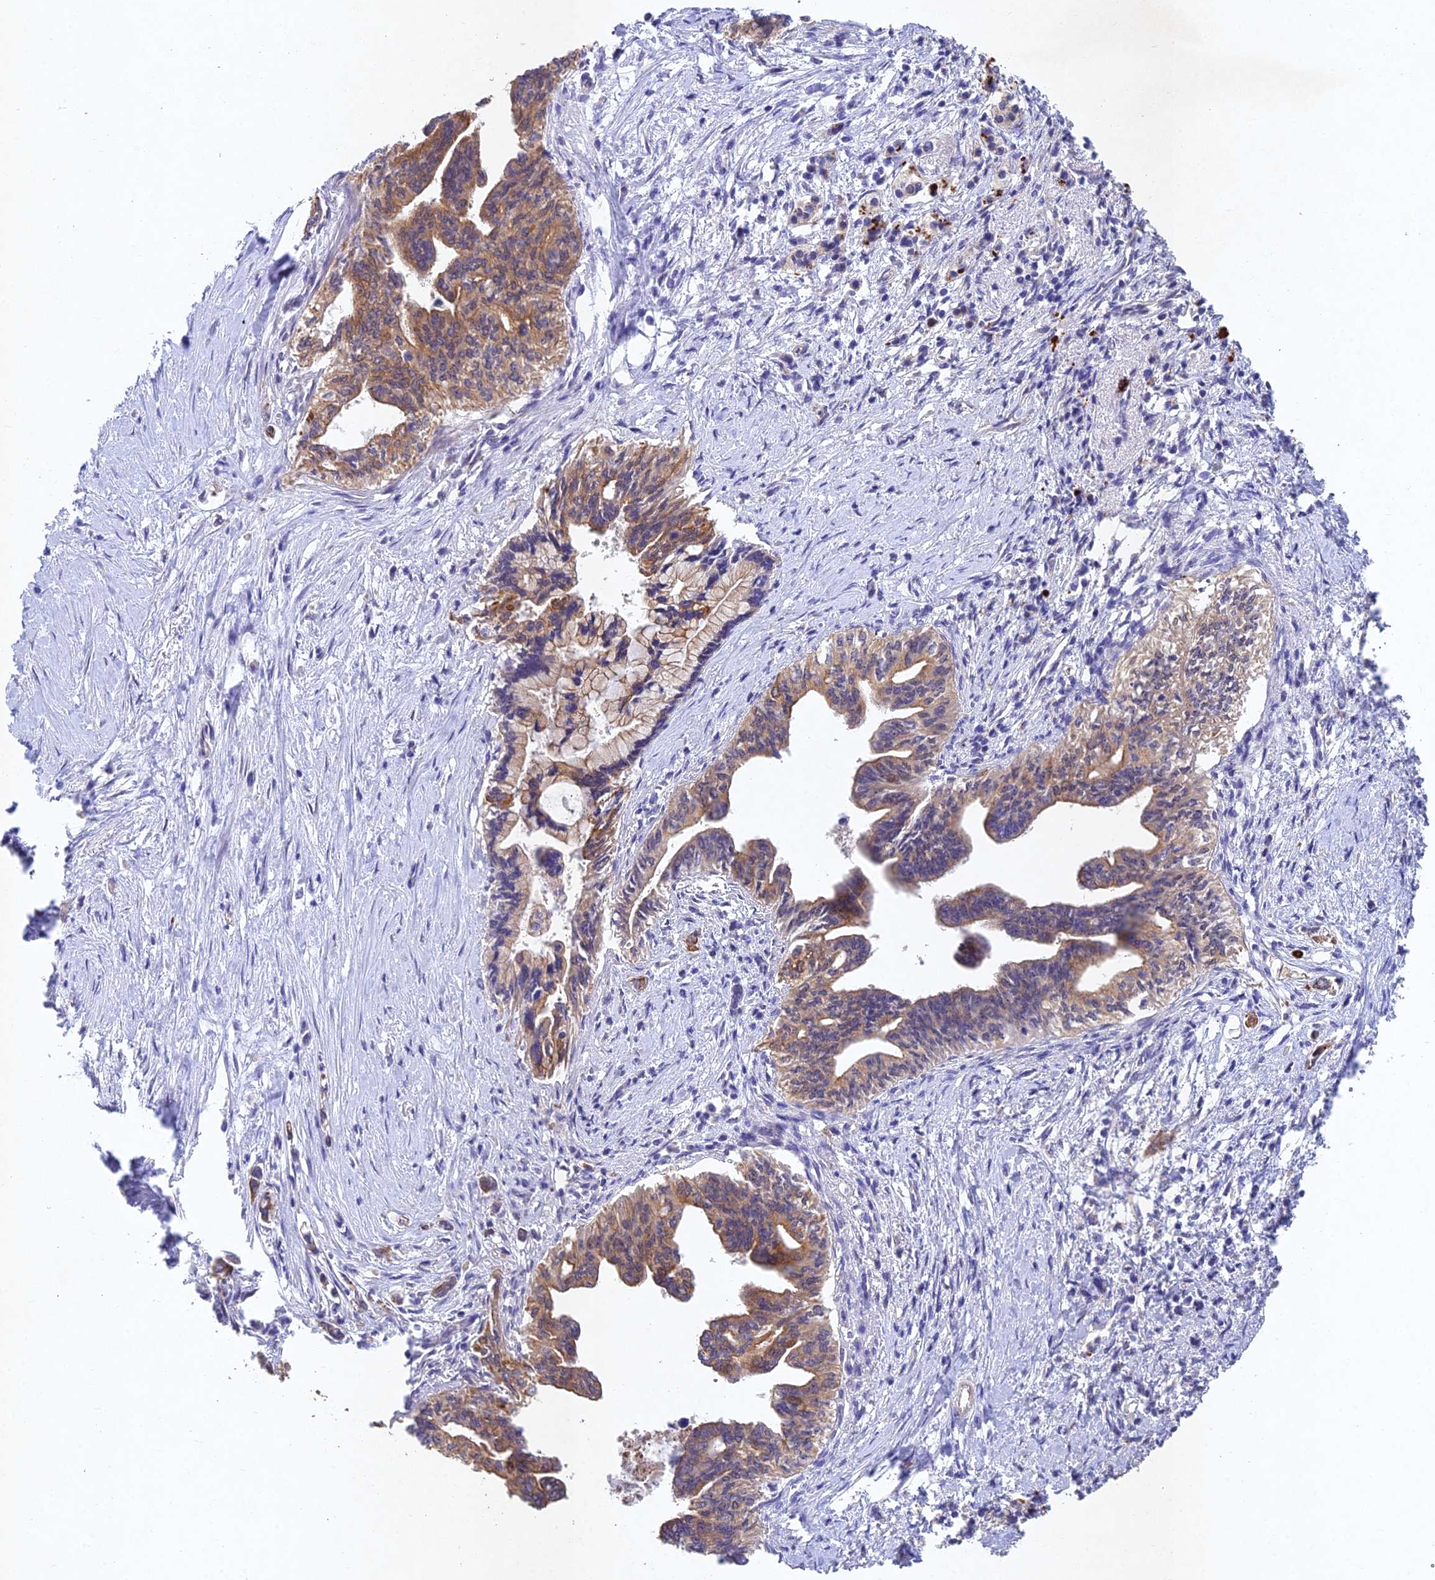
{"staining": {"intensity": "moderate", "quantity": "25%-75%", "location": "cytoplasmic/membranous"}, "tissue": "pancreatic cancer", "cell_type": "Tumor cells", "image_type": "cancer", "snomed": [{"axis": "morphology", "description": "Adenocarcinoma, NOS"}, {"axis": "topography", "description": "Pancreas"}], "caption": "Moderate cytoplasmic/membranous staining is present in approximately 25%-75% of tumor cells in adenocarcinoma (pancreatic).", "gene": "NSMCE1", "patient": {"sex": "female", "age": 83}}